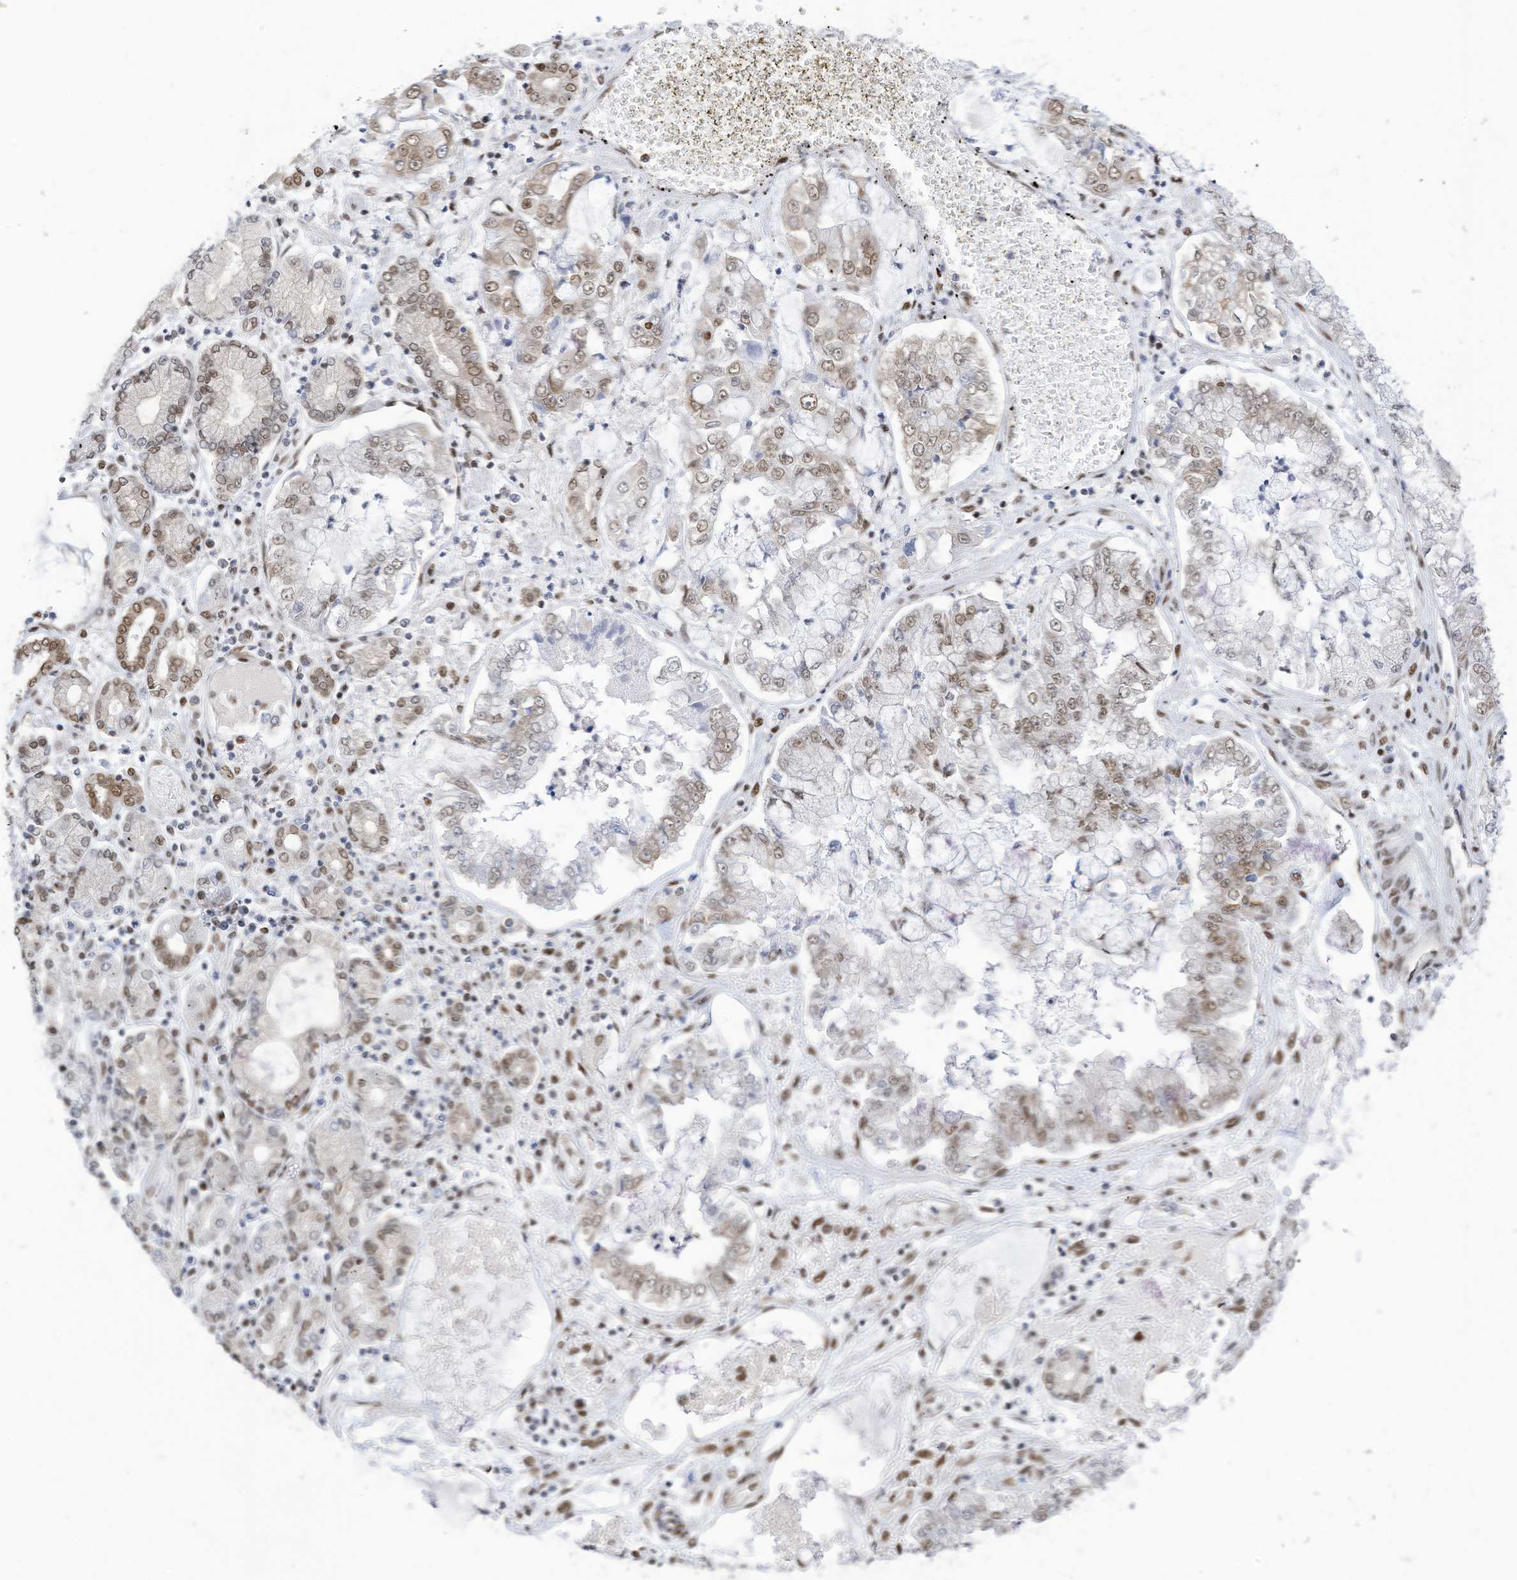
{"staining": {"intensity": "weak", "quantity": "25%-75%", "location": "nuclear"}, "tissue": "stomach cancer", "cell_type": "Tumor cells", "image_type": "cancer", "snomed": [{"axis": "morphology", "description": "Adenocarcinoma, NOS"}, {"axis": "topography", "description": "Stomach"}], "caption": "DAB (3,3'-diaminobenzidine) immunohistochemical staining of stomach cancer (adenocarcinoma) shows weak nuclear protein expression in about 25%-75% of tumor cells.", "gene": "KHSRP", "patient": {"sex": "male", "age": 76}}